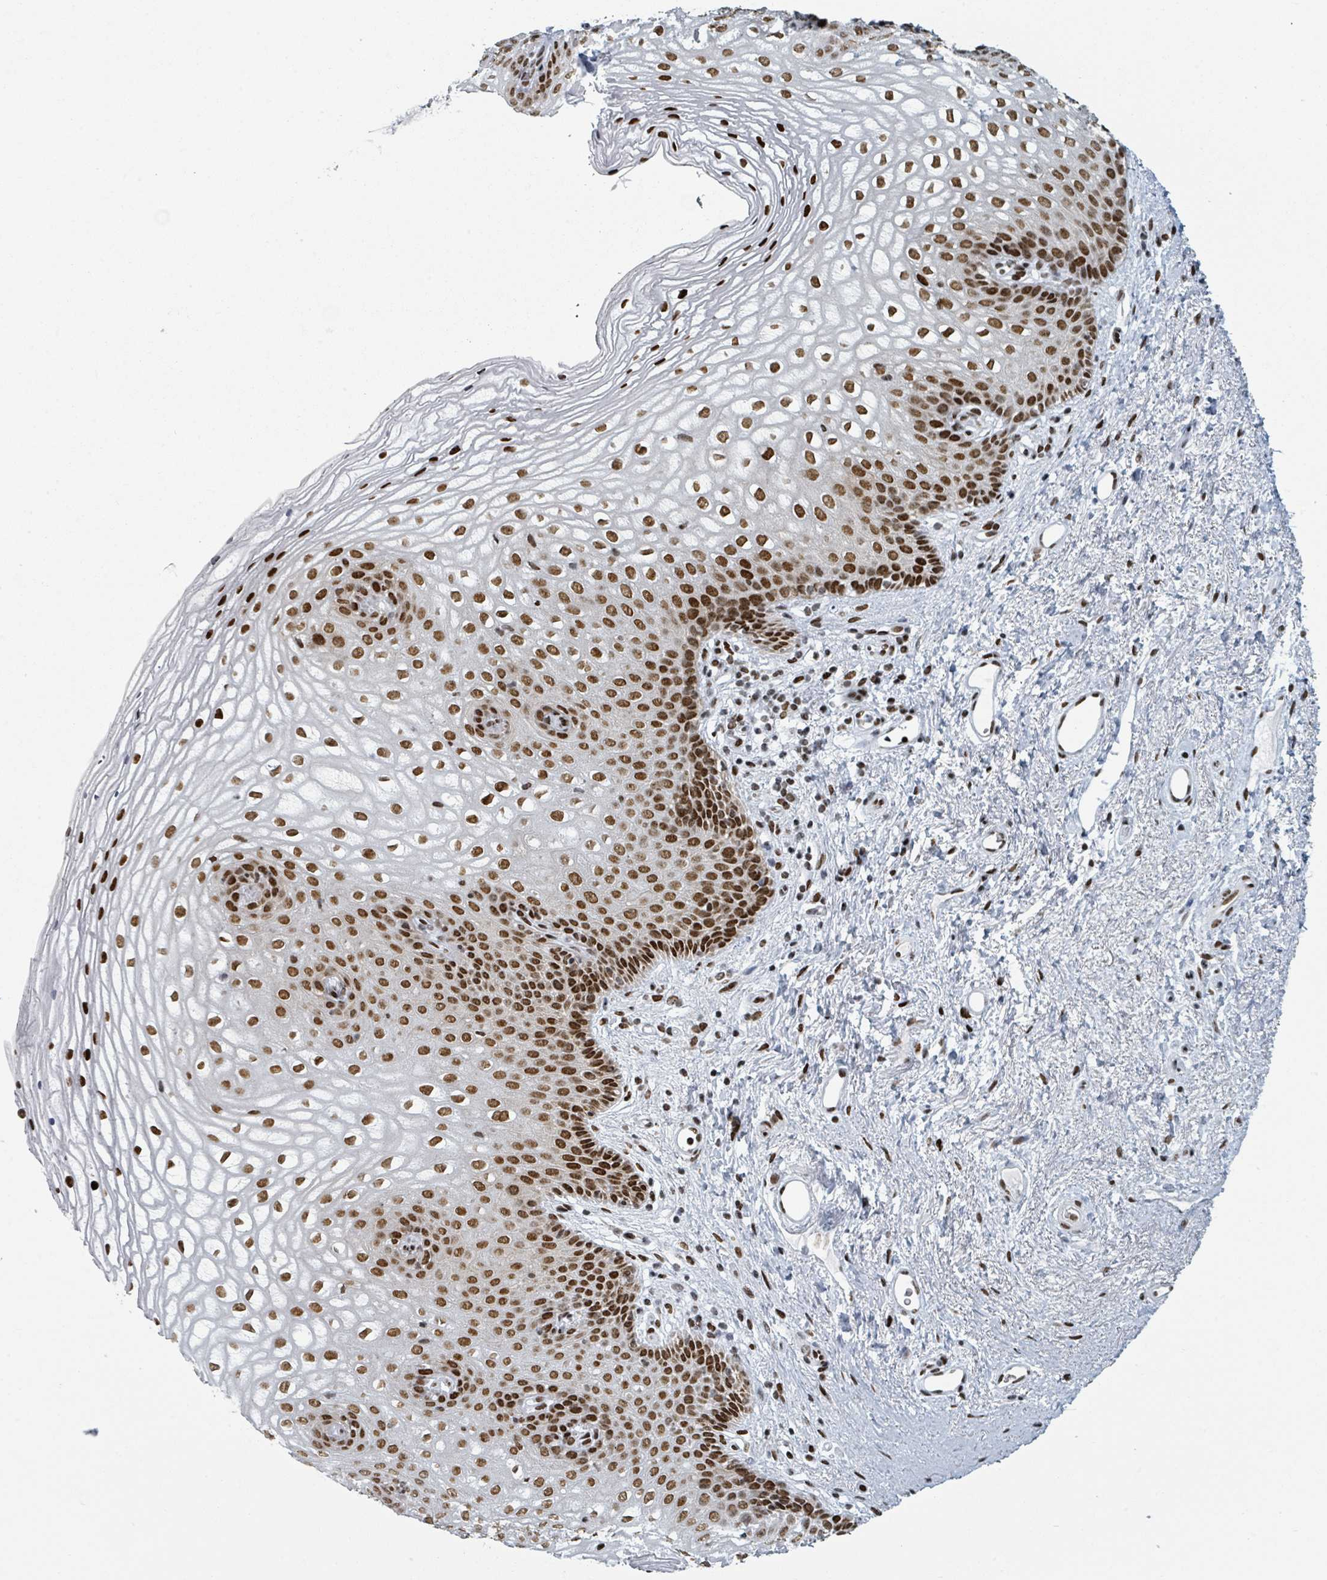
{"staining": {"intensity": "strong", "quantity": ">75%", "location": "nuclear"}, "tissue": "vagina", "cell_type": "Squamous epithelial cells", "image_type": "normal", "snomed": [{"axis": "morphology", "description": "Normal tissue, NOS"}, {"axis": "topography", "description": "Vagina"}], "caption": "DAB (3,3'-diaminobenzidine) immunohistochemical staining of benign vagina reveals strong nuclear protein positivity in about >75% of squamous epithelial cells. The staining was performed using DAB to visualize the protein expression in brown, while the nuclei were stained in blue with hematoxylin (Magnification: 20x).", "gene": "DHX16", "patient": {"sex": "female", "age": 47}}